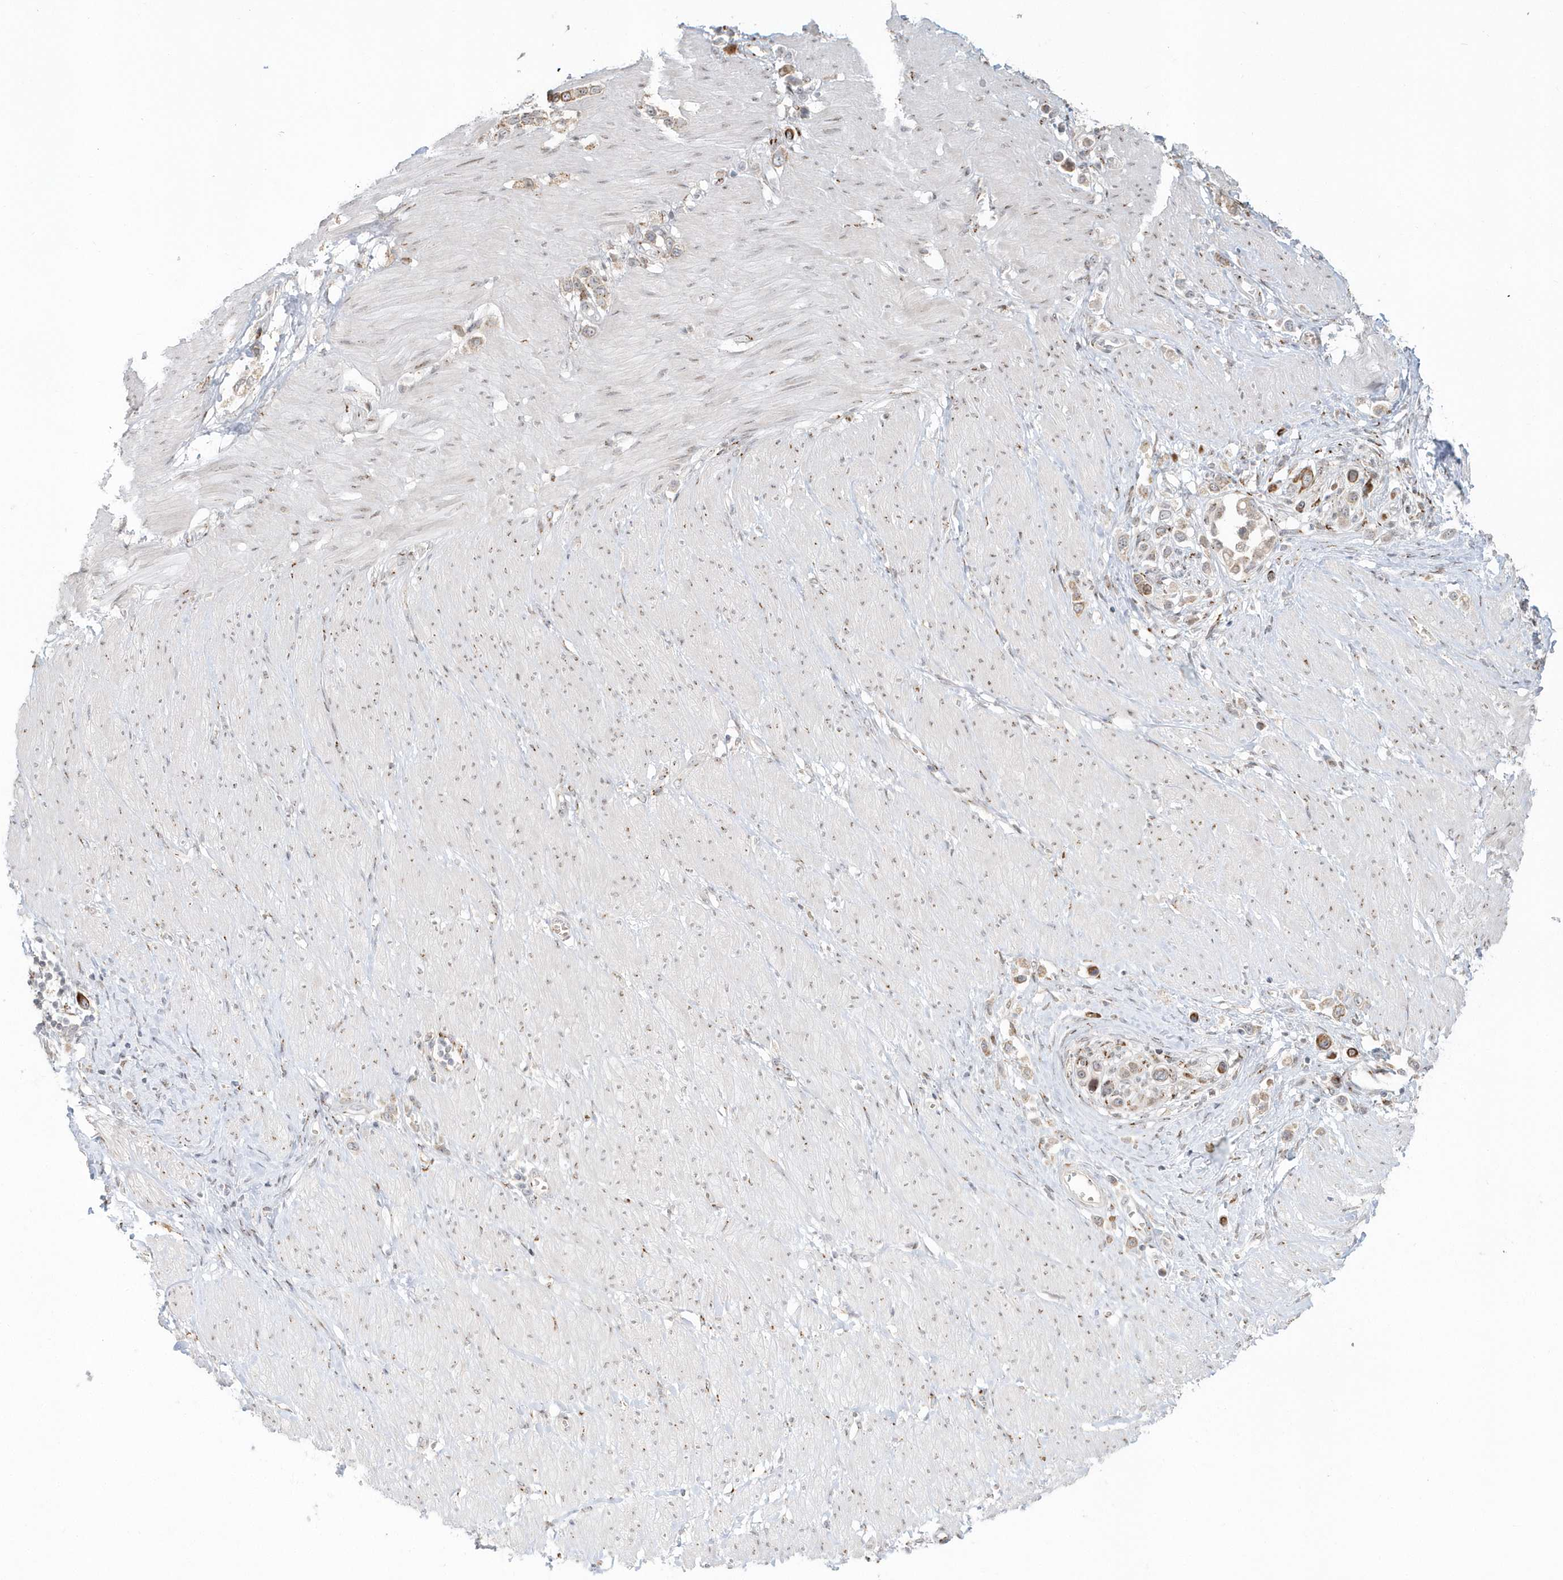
{"staining": {"intensity": "weak", "quantity": "25%-75%", "location": "cytoplasmic/membranous"}, "tissue": "stomach cancer", "cell_type": "Tumor cells", "image_type": "cancer", "snomed": [{"axis": "morphology", "description": "Normal tissue, NOS"}, {"axis": "morphology", "description": "Adenocarcinoma, NOS"}, {"axis": "topography", "description": "Stomach, upper"}, {"axis": "topography", "description": "Stomach"}], "caption": "Immunohistochemistry of stomach cancer shows low levels of weak cytoplasmic/membranous expression in approximately 25%-75% of tumor cells.", "gene": "DHFR", "patient": {"sex": "female", "age": 65}}